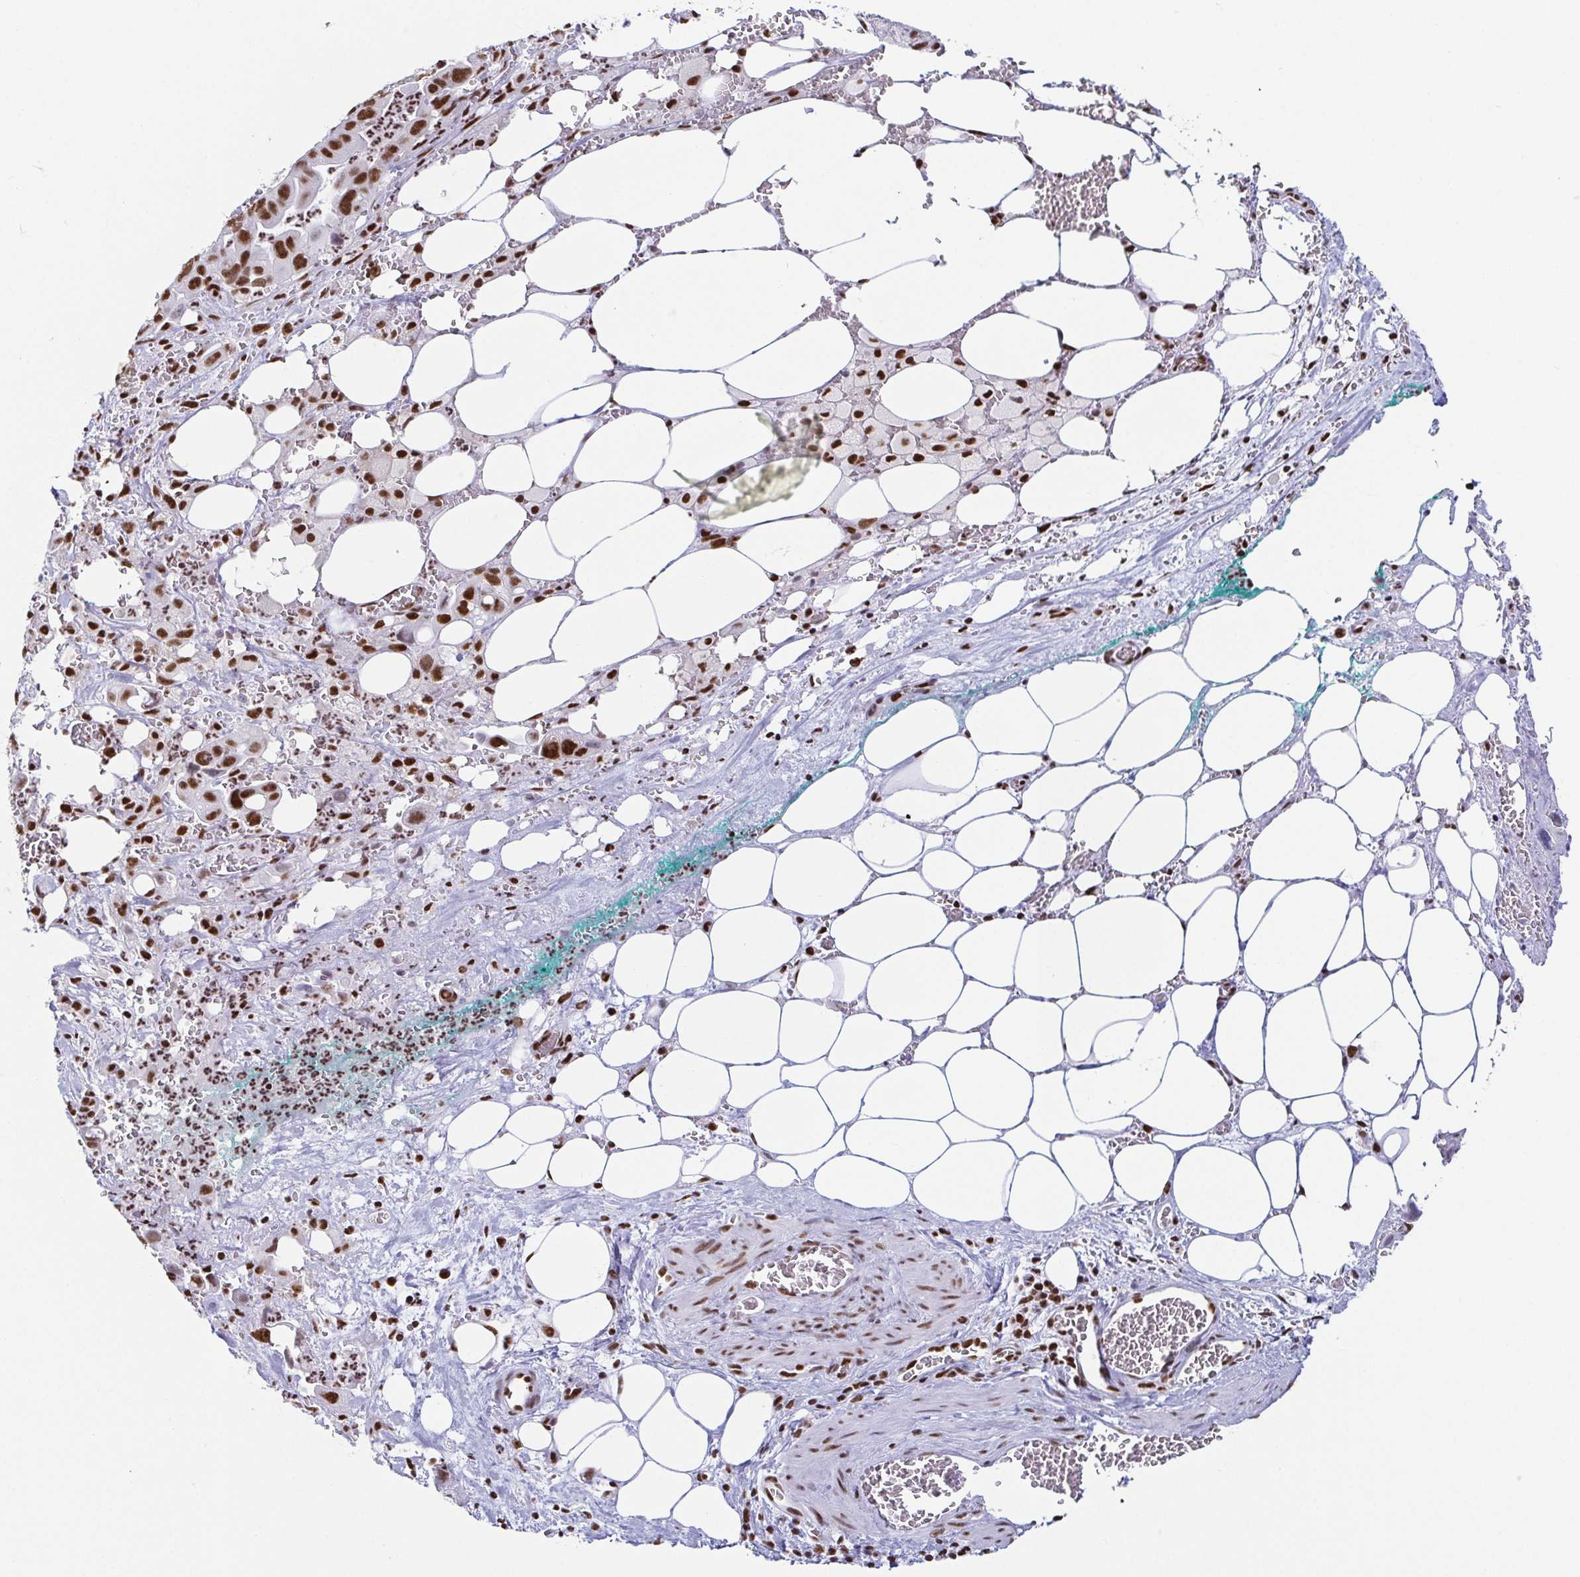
{"staining": {"intensity": "strong", "quantity": ">75%", "location": "nuclear"}, "tissue": "pancreatic cancer", "cell_type": "Tumor cells", "image_type": "cancer", "snomed": [{"axis": "morphology", "description": "Adenocarcinoma, NOS"}, {"axis": "topography", "description": "Pancreas"}], "caption": "Immunohistochemical staining of pancreatic cancer (adenocarcinoma) shows high levels of strong nuclear protein staining in approximately >75% of tumor cells.", "gene": "EWSR1", "patient": {"sex": "male", "age": 61}}